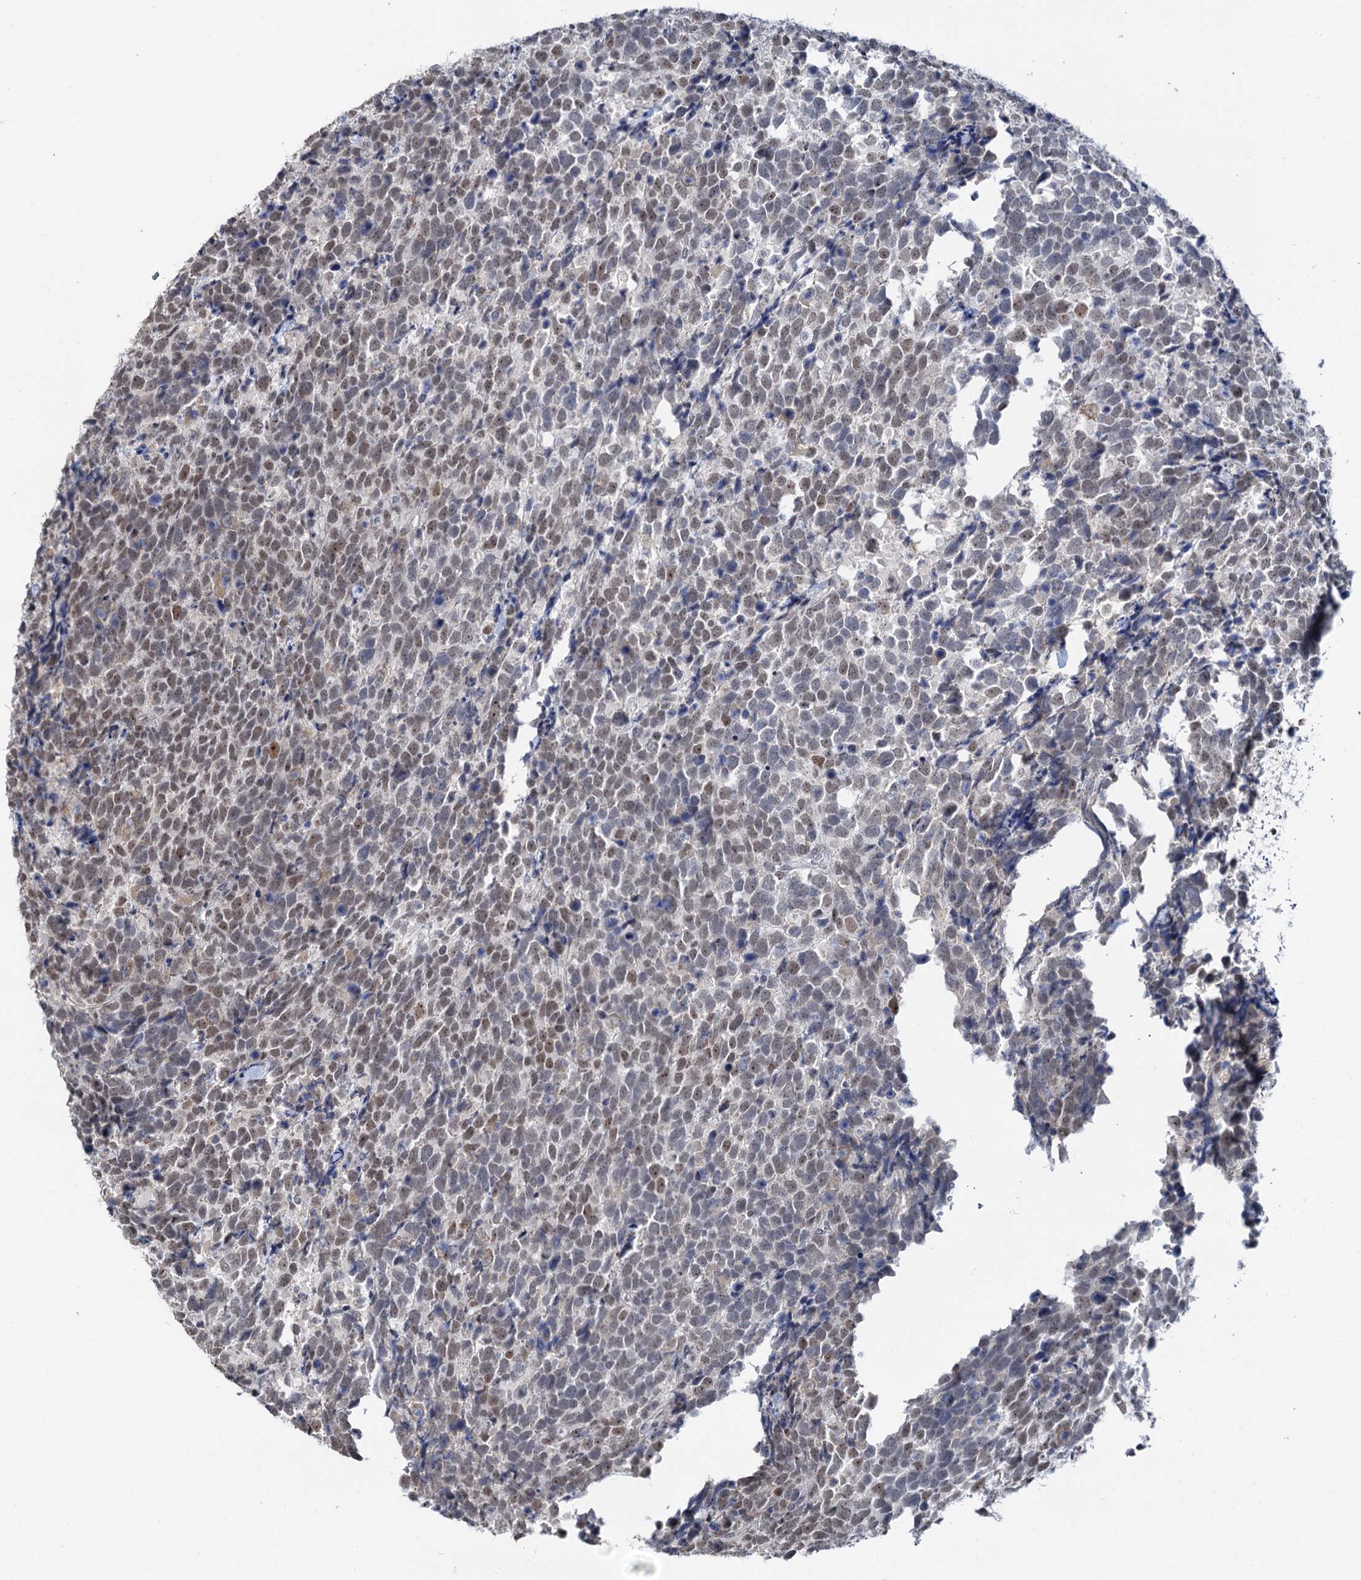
{"staining": {"intensity": "weak", "quantity": ">75%", "location": "nuclear"}, "tissue": "urothelial cancer", "cell_type": "Tumor cells", "image_type": "cancer", "snomed": [{"axis": "morphology", "description": "Urothelial carcinoma, High grade"}, {"axis": "topography", "description": "Urinary bladder"}], "caption": "Weak nuclear protein expression is identified in about >75% of tumor cells in urothelial cancer.", "gene": "NAT10", "patient": {"sex": "female", "age": 82}}